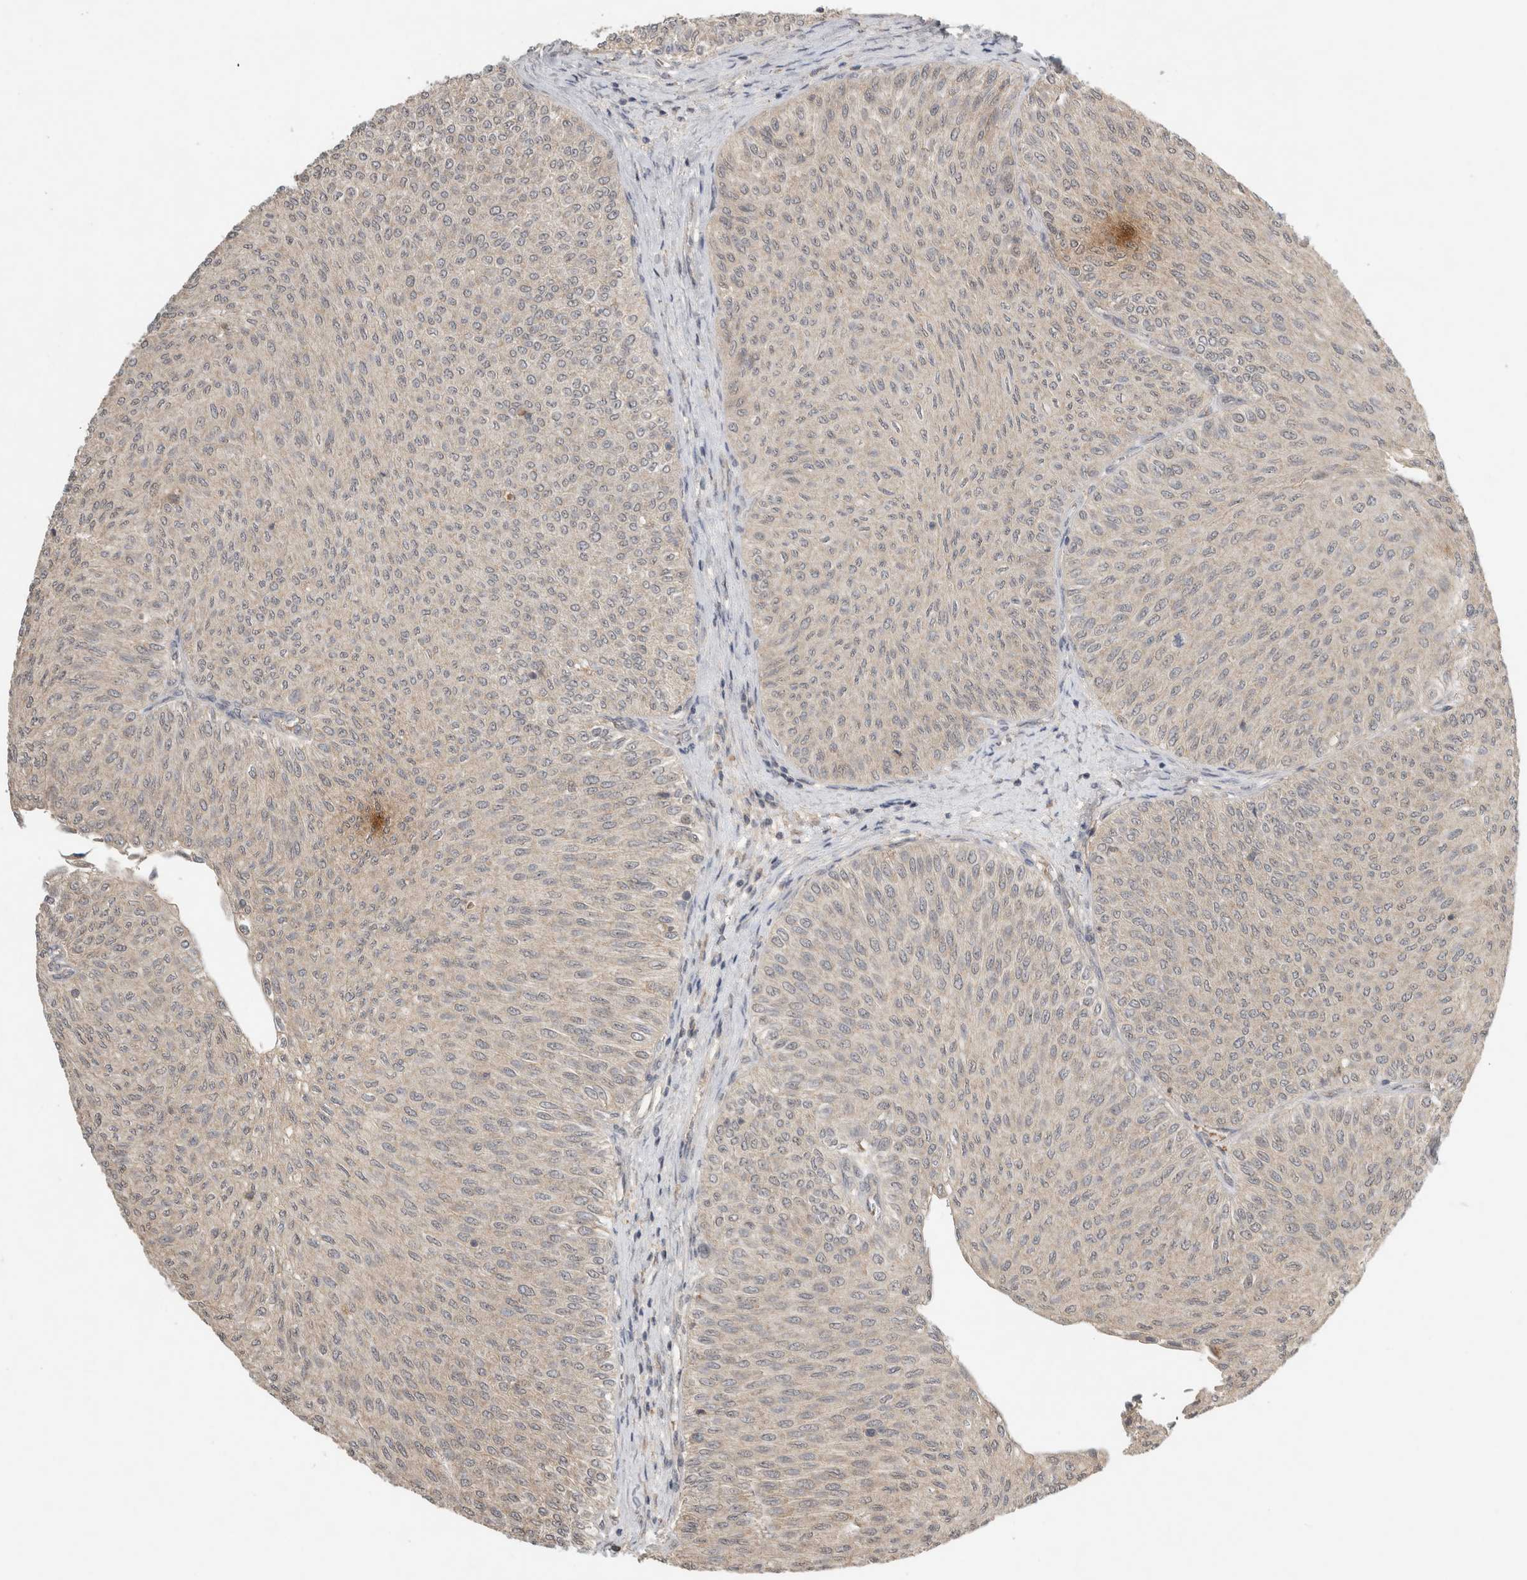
{"staining": {"intensity": "weak", "quantity": "<25%", "location": "cytoplasmic/membranous"}, "tissue": "urothelial cancer", "cell_type": "Tumor cells", "image_type": "cancer", "snomed": [{"axis": "morphology", "description": "Urothelial carcinoma, Low grade"}, {"axis": "topography", "description": "Urinary bladder"}], "caption": "Immunohistochemical staining of urothelial carcinoma (low-grade) shows no significant staining in tumor cells.", "gene": "LOXL2", "patient": {"sex": "male", "age": 78}}